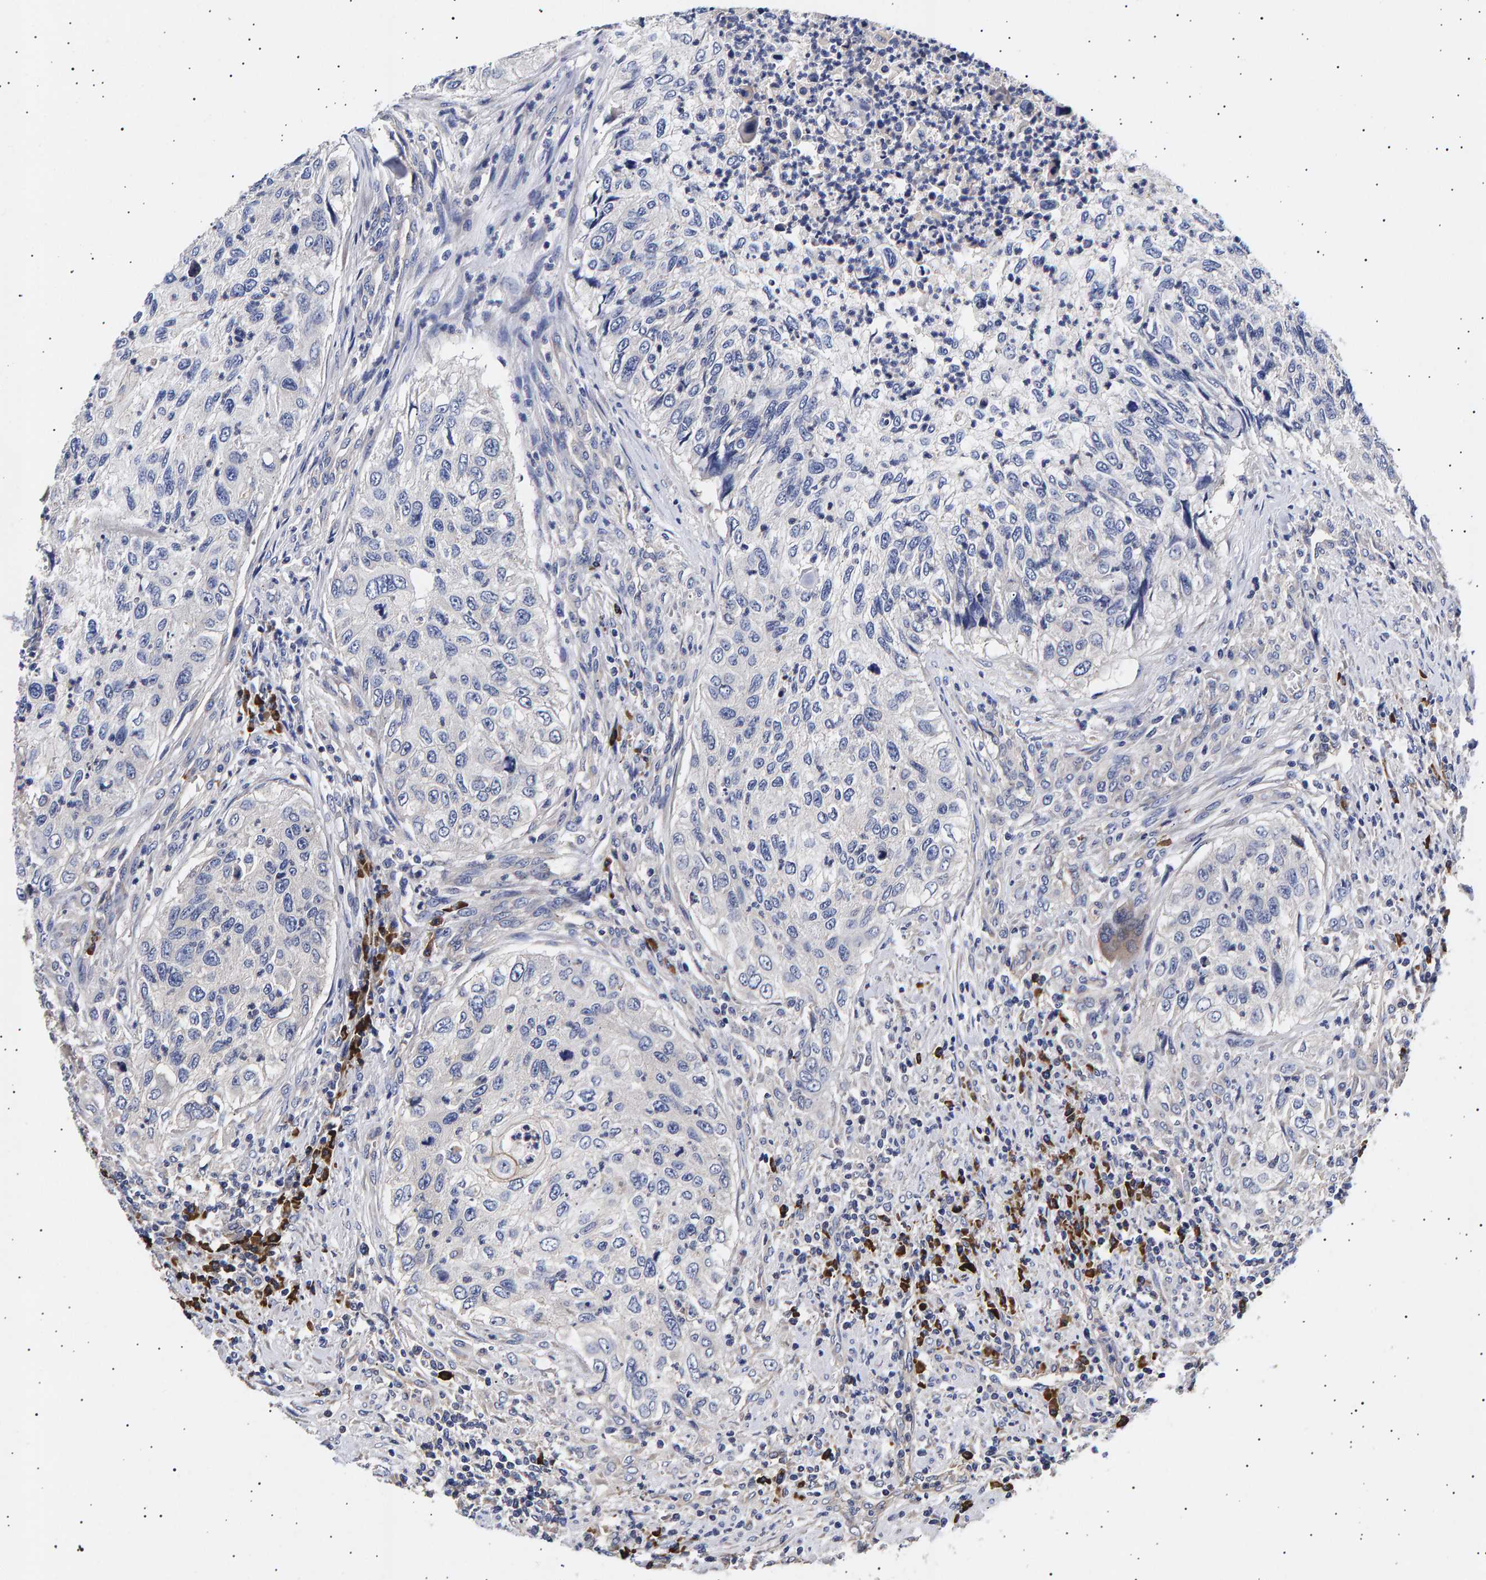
{"staining": {"intensity": "negative", "quantity": "none", "location": "none"}, "tissue": "urothelial cancer", "cell_type": "Tumor cells", "image_type": "cancer", "snomed": [{"axis": "morphology", "description": "Urothelial carcinoma, High grade"}, {"axis": "topography", "description": "Urinary bladder"}], "caption": "Immunohistochemistry (IHC) histopathology image of human urothelial cancer stained for a protein (brown), which demonstrates no positivity in tumor cells.", "gene": "ANKRD40", "patient": {"sex": "female", "age": 60}}